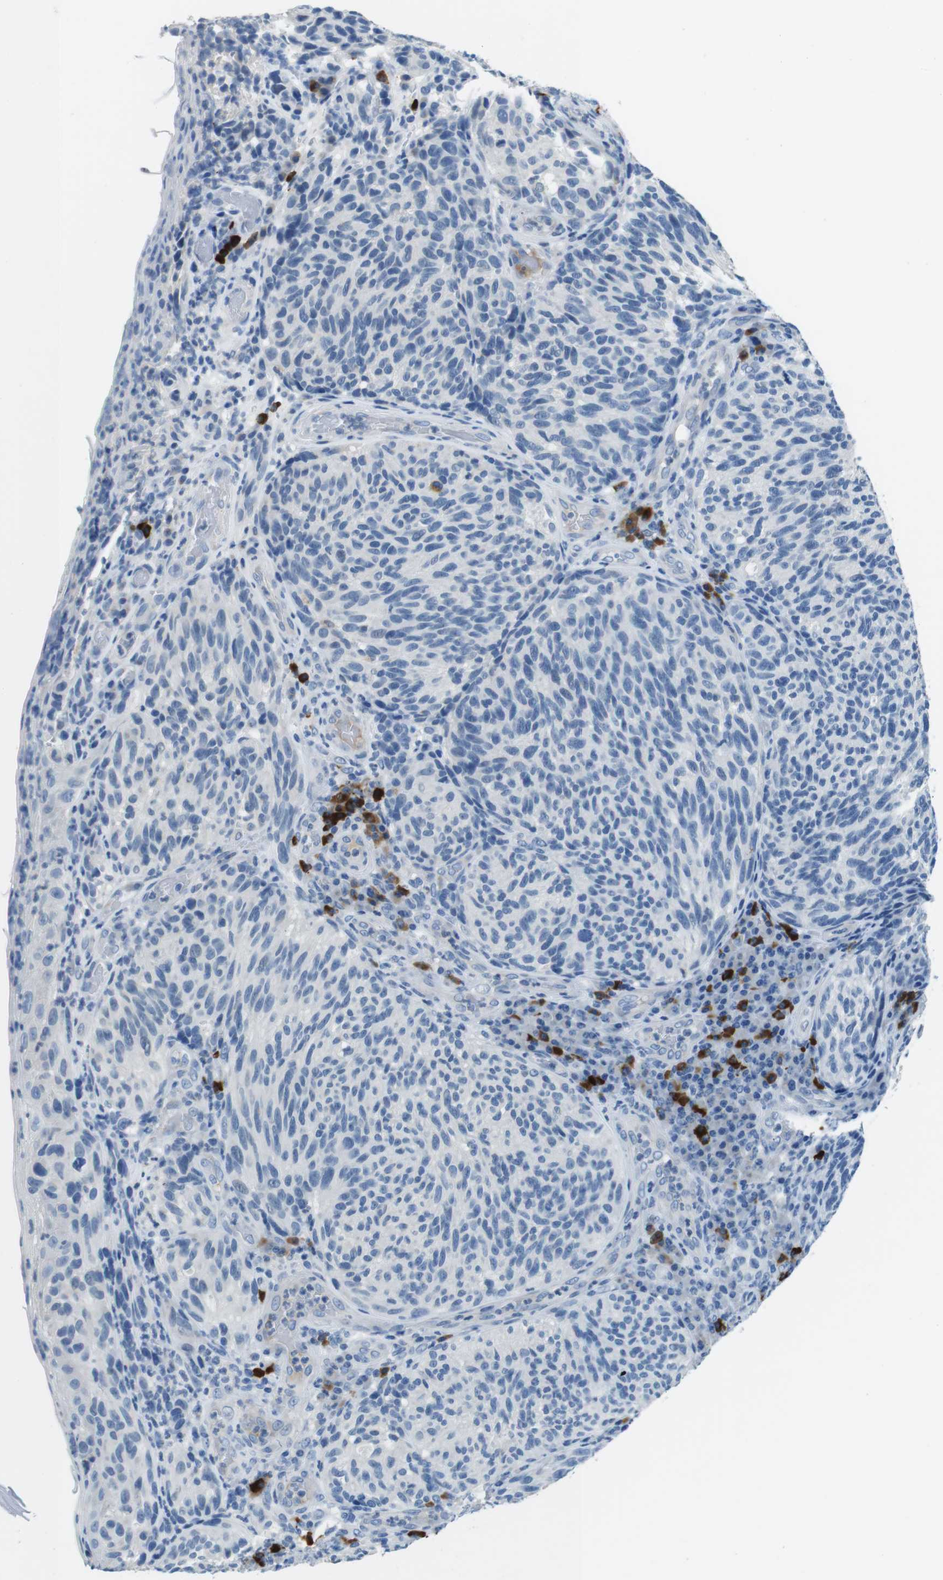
{"staining": {"intensity": "negative", "quantity": "none", "location": "none"}, "tissue": "melanoma", "cell_type": "Tumor cells", "image_type": "cancer", "snomed": [{"axis": "morphology", "description": "Malignant melanoma, NOS"}, {"axis": "topography", "description": "Skin"}], "caption": "Immunohistochemical staining of malignant melanoma exhibits no significant expression in tumor cells.", "gene": "SLC35A3", "patient": {"sex": "female", "age": 73}}